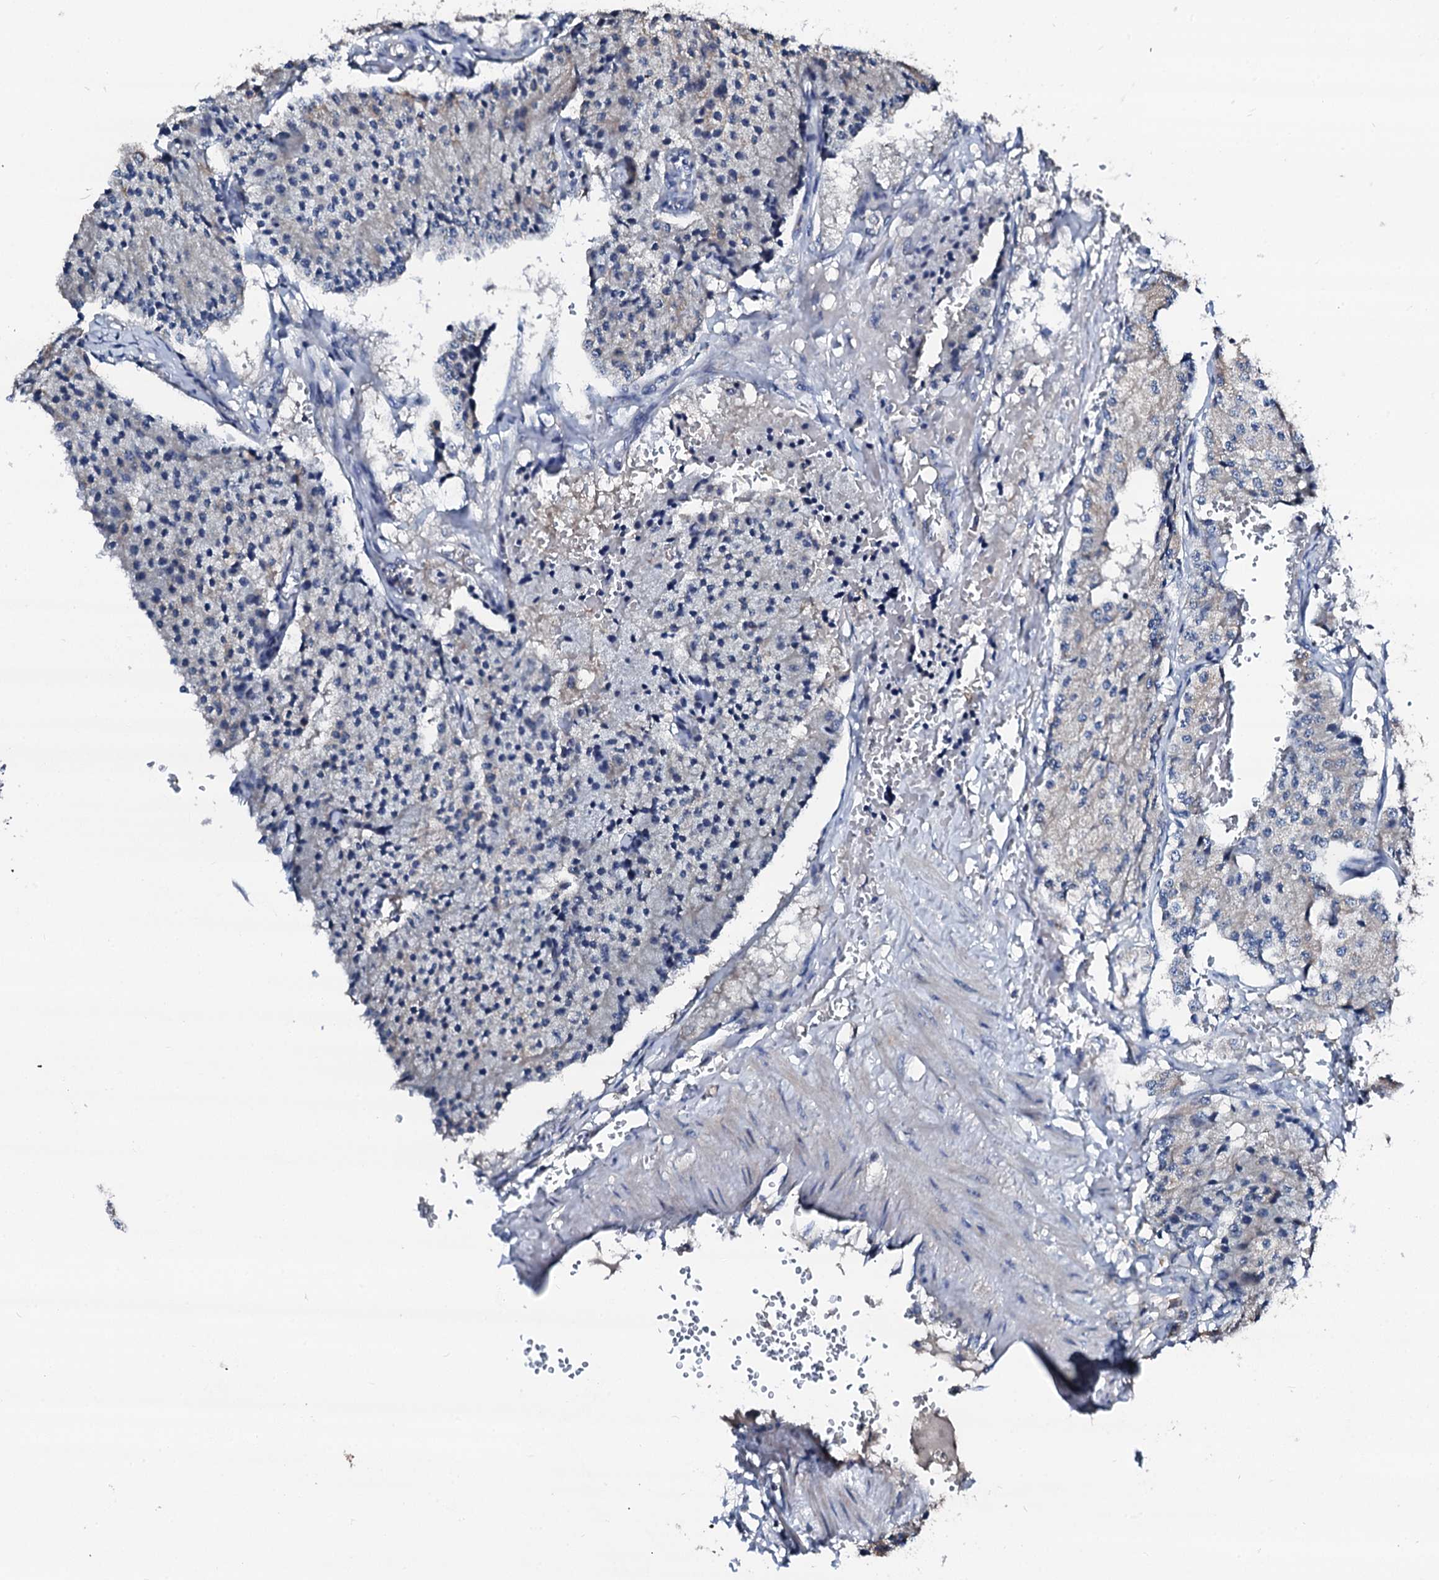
{"staining": {"intensity": "weak", "quantity": "<25%", "location": "cytoplasmic/membranous"}, "tissue": "carcinoid", "cell_type": "Tumor cells", "image_type": "cancer", "snomed": [{"axis": "morphology", "description": "Carcinoid, malignant, NOS"}, {"axis": "topography", "description": "Colon"}], "caption": "Immunohistochemistry (IHC) micrograph of carcinoid (malignant) stained for a protein (brown), which demonstrates no staining in tumor cells.", "gene": "TRAFD1", "patient": {"sex": "female", "age": 52}}